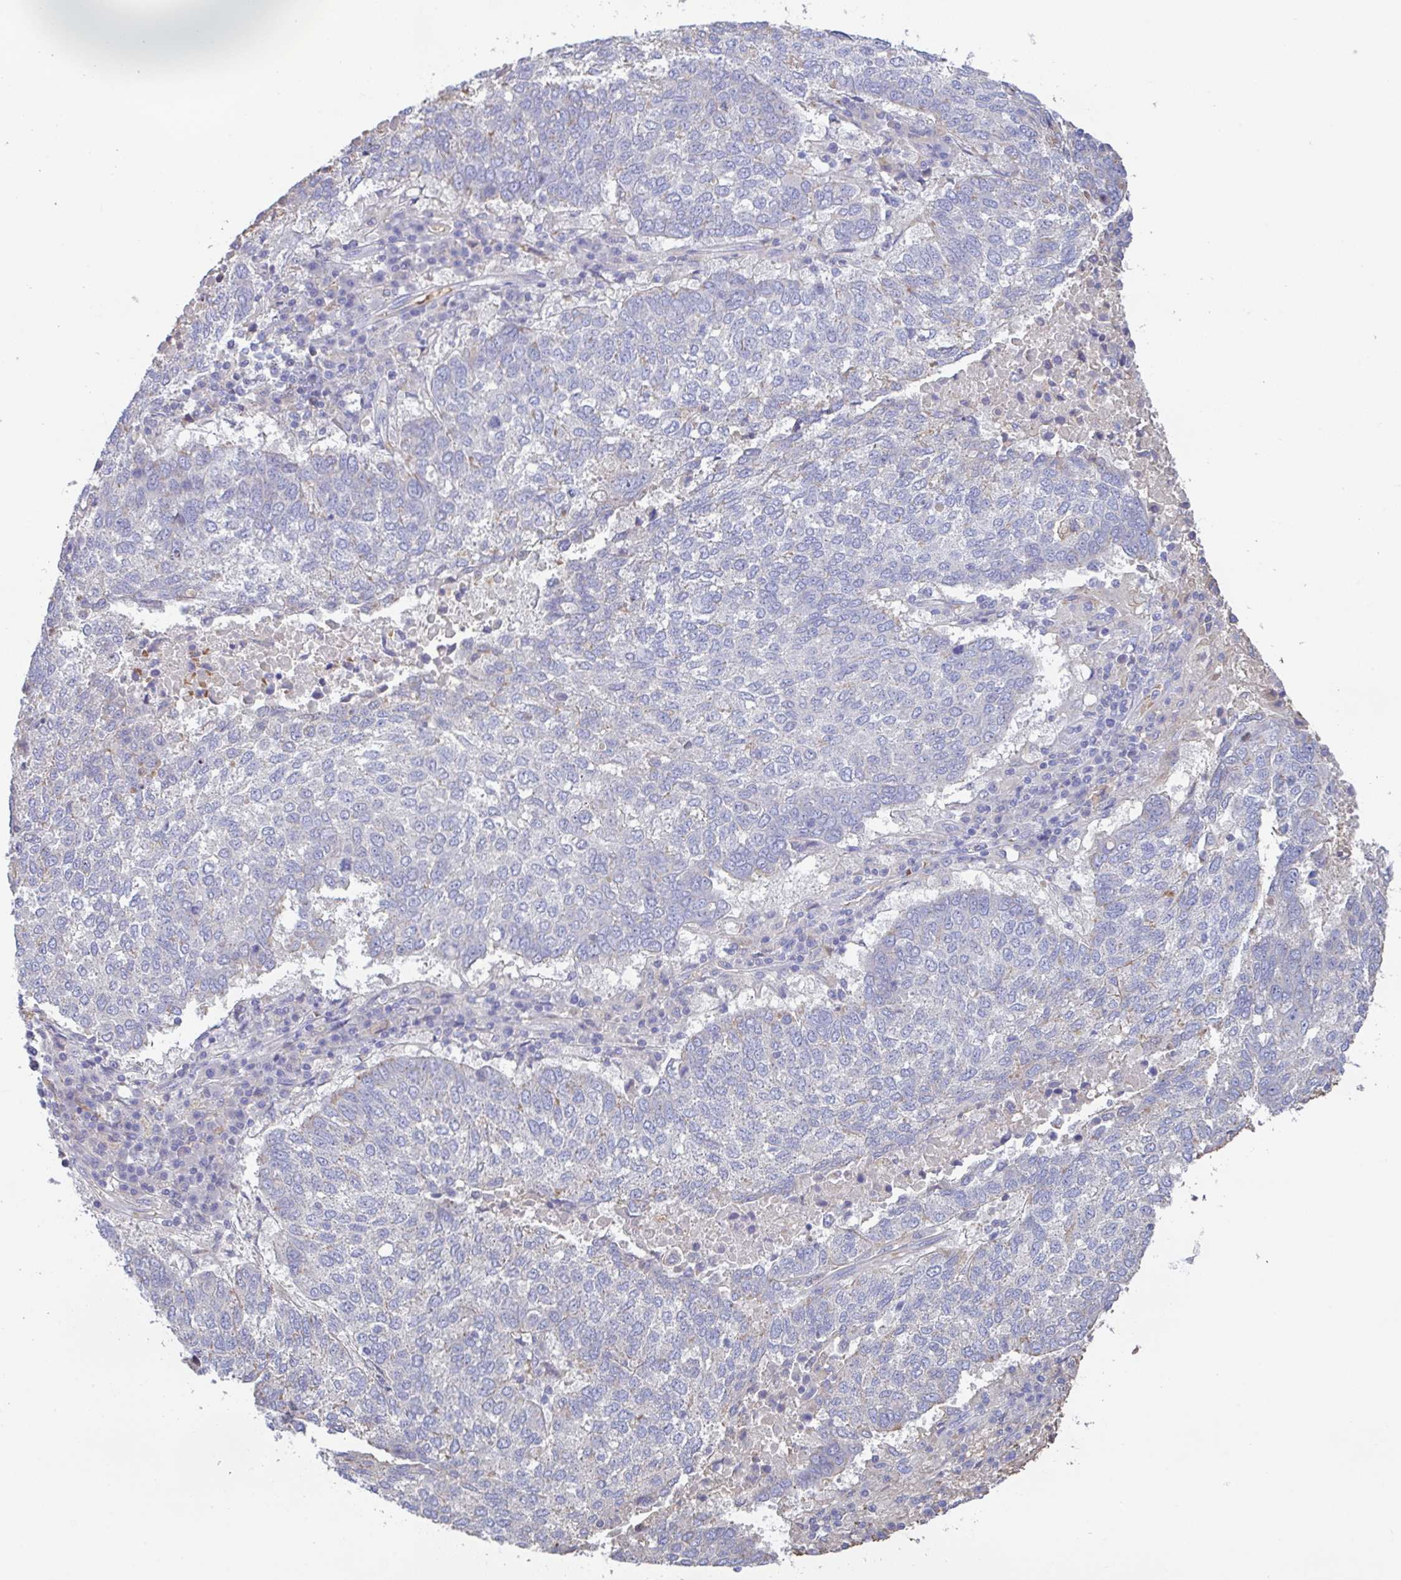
{"staining": {"intensity": "negative", "quantity": "none", "location": "none"}, "tissue": "lung cancer", "cell_type": "Tumor cells", "image_type": "cancer", "snomed": [{"axis": "morphology", "description": "Squamous cell carcinoma, NOS"}, {"axis": "topography", "description": "Lung"}], "caption": "Immunohistochemical staining of lung cancer demonstrates no significant expression in tumor cells. (DAB (3,3'-diaminobenzidine) IHC with hematoxylin counter stain).", "gene": "TFAP2C", "patient": {"sex": "male", "age": 73}}